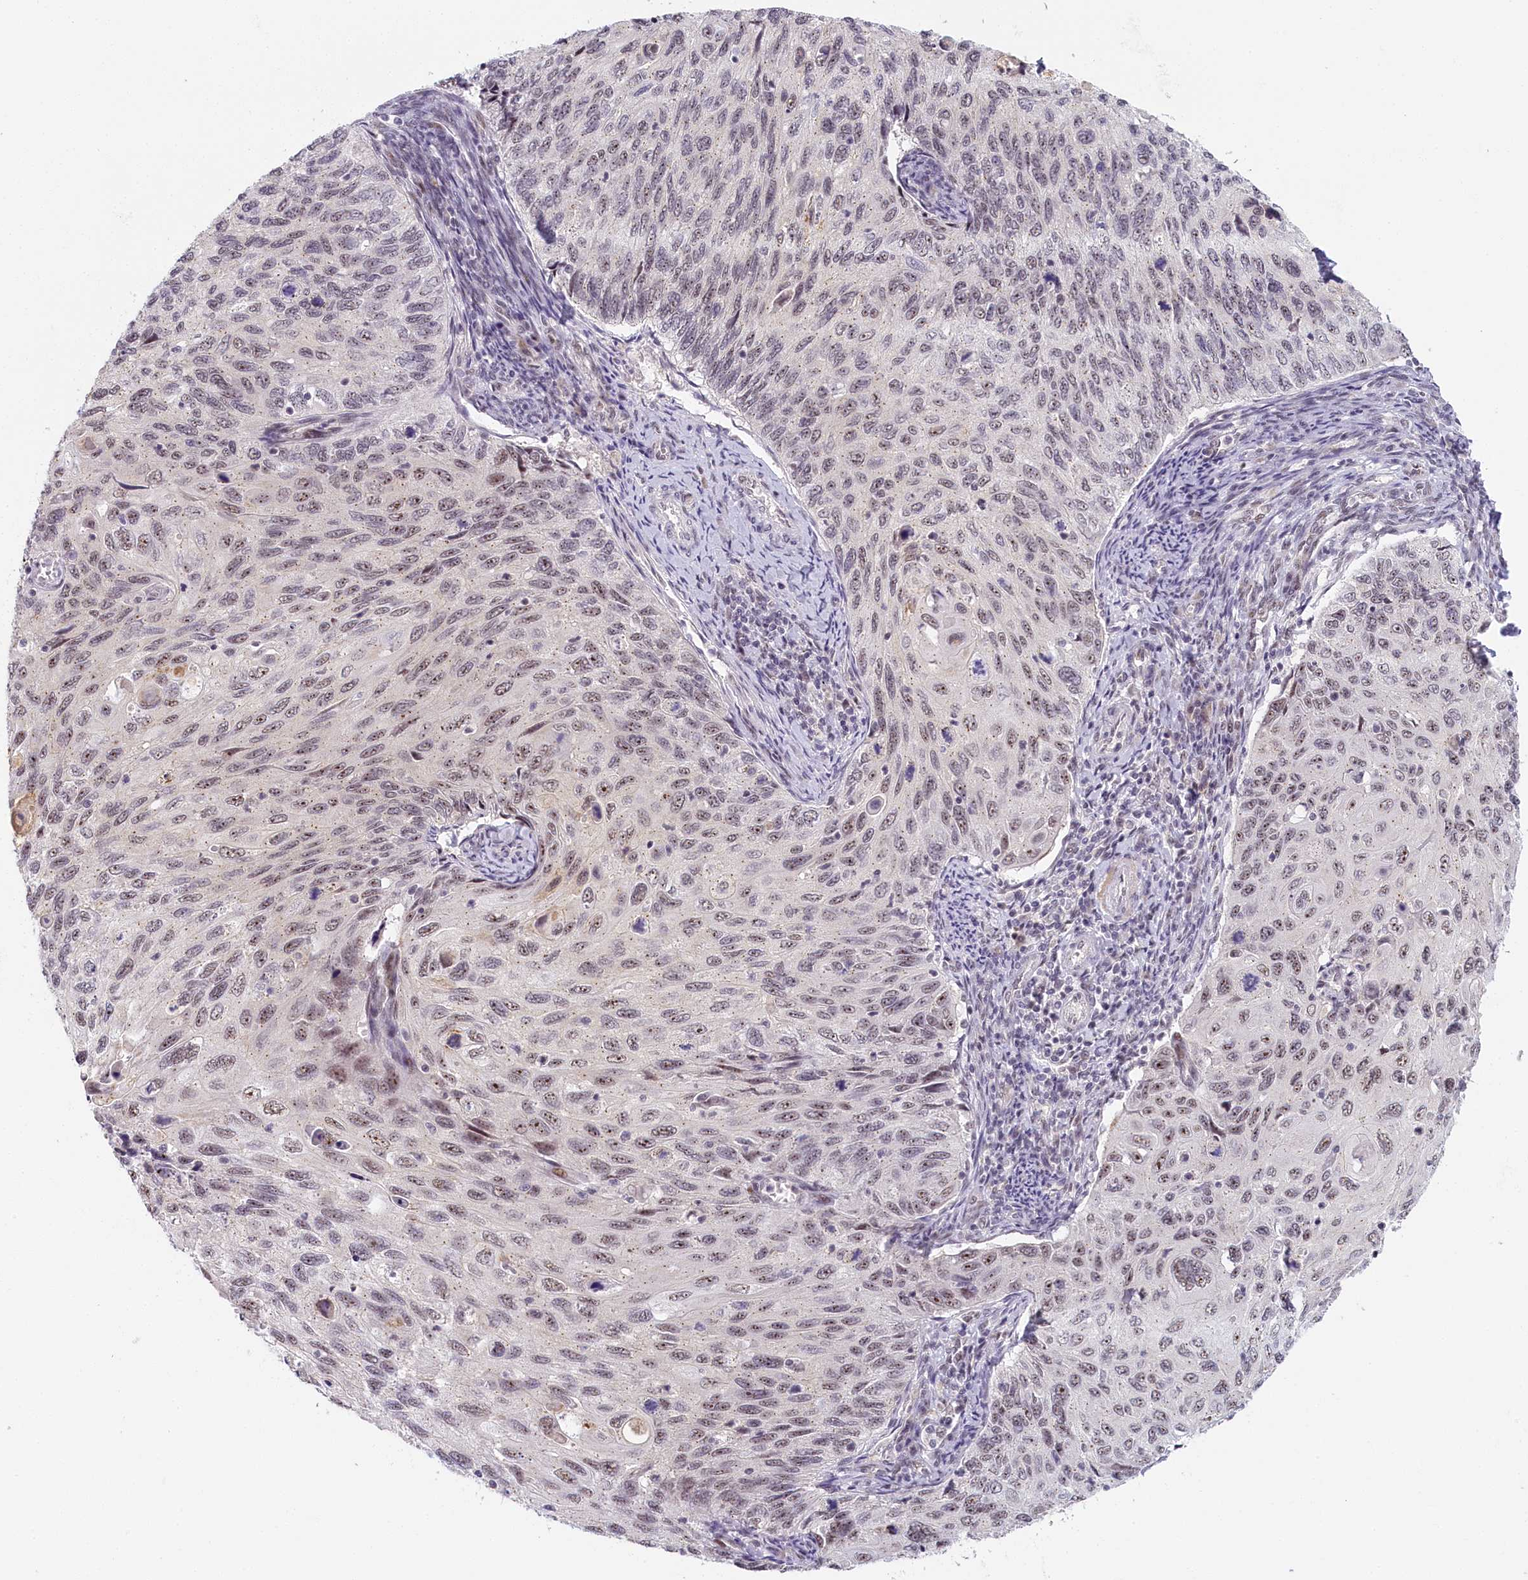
{"staining": {"intensity": "moderate", "quantity": "<25%", "location": "nuclear"}, "tissue": "cervical cancer", "cell_type": "Tumor cells", "image_type": "cancer", "snomed": [{"axis": "morphology", "description": "Squamous cell carcinoma, NOS"}, {"axis": "topography", "description": "Cervix"}], "caption": "Immunohistochemical staining of human squamous cell carcinoma (cervical) reveals low levels of moderate nuclear expression in about <25% of tumor cells. (DAB IHC with brightfield microscopy, high magnification).", "gene": "SEC31B", "patient": {"sex": "female", "age": 70}}